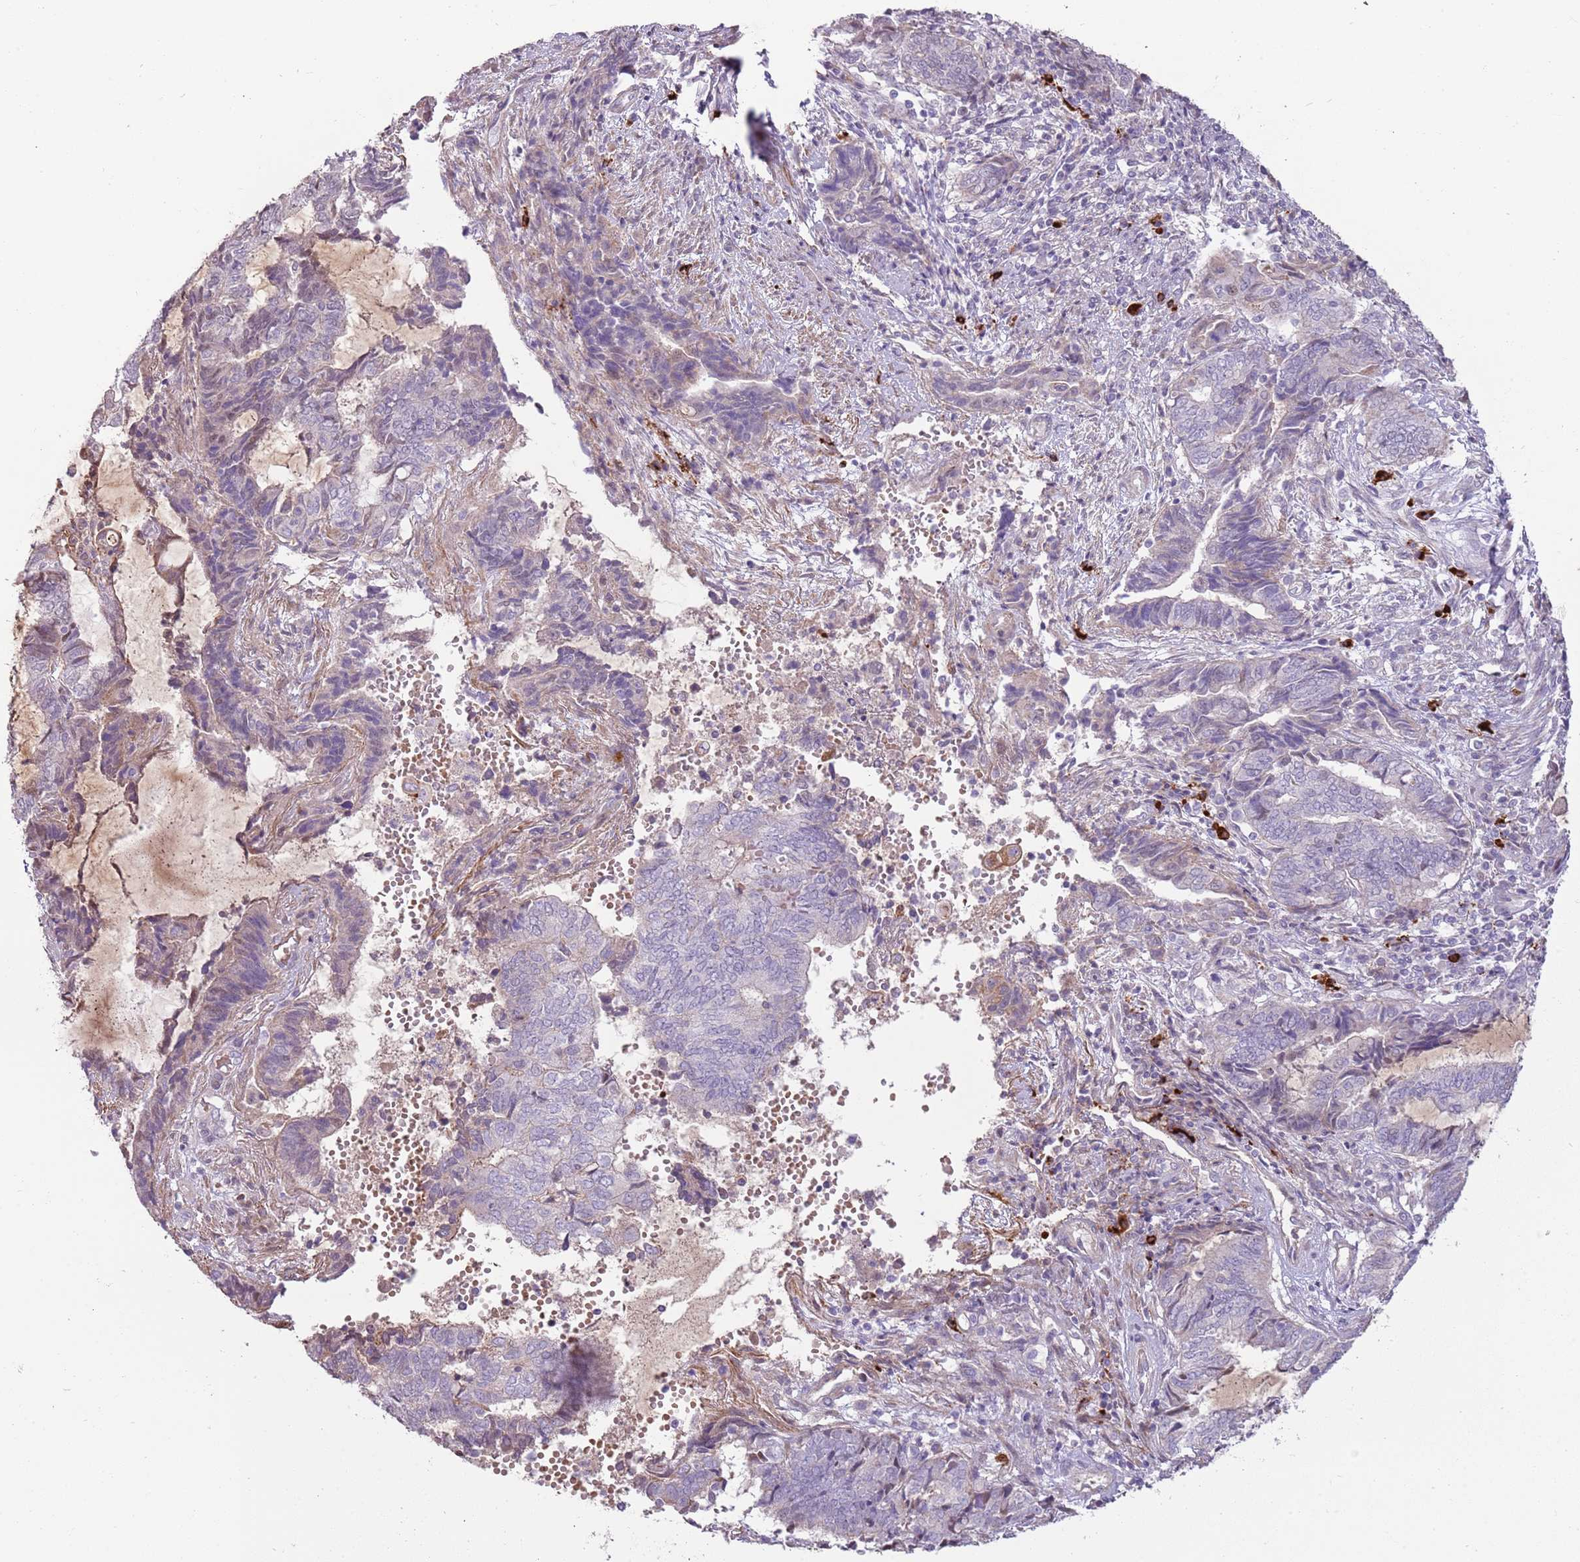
{"staining": {"intensity": "negative", "quantity": "none", "location": "none"}, "tissue": "endometrial cancer", "cell_type": "Tumor cells", "image_type": "cancer", "snomed": [{"axis": "morphology", "description": "Adenocarcinoma, NOS"}, {"axis": "topography", "description": "Uterus"}, {"axis": "topography", "description": "Endometrium"}], "caption": "Image shows no protein expression in tumor cells of adenocarcinoma (endometrial) tissue.", "gene": "MCUB", "patient": {"sex": "female", "age": 70}}